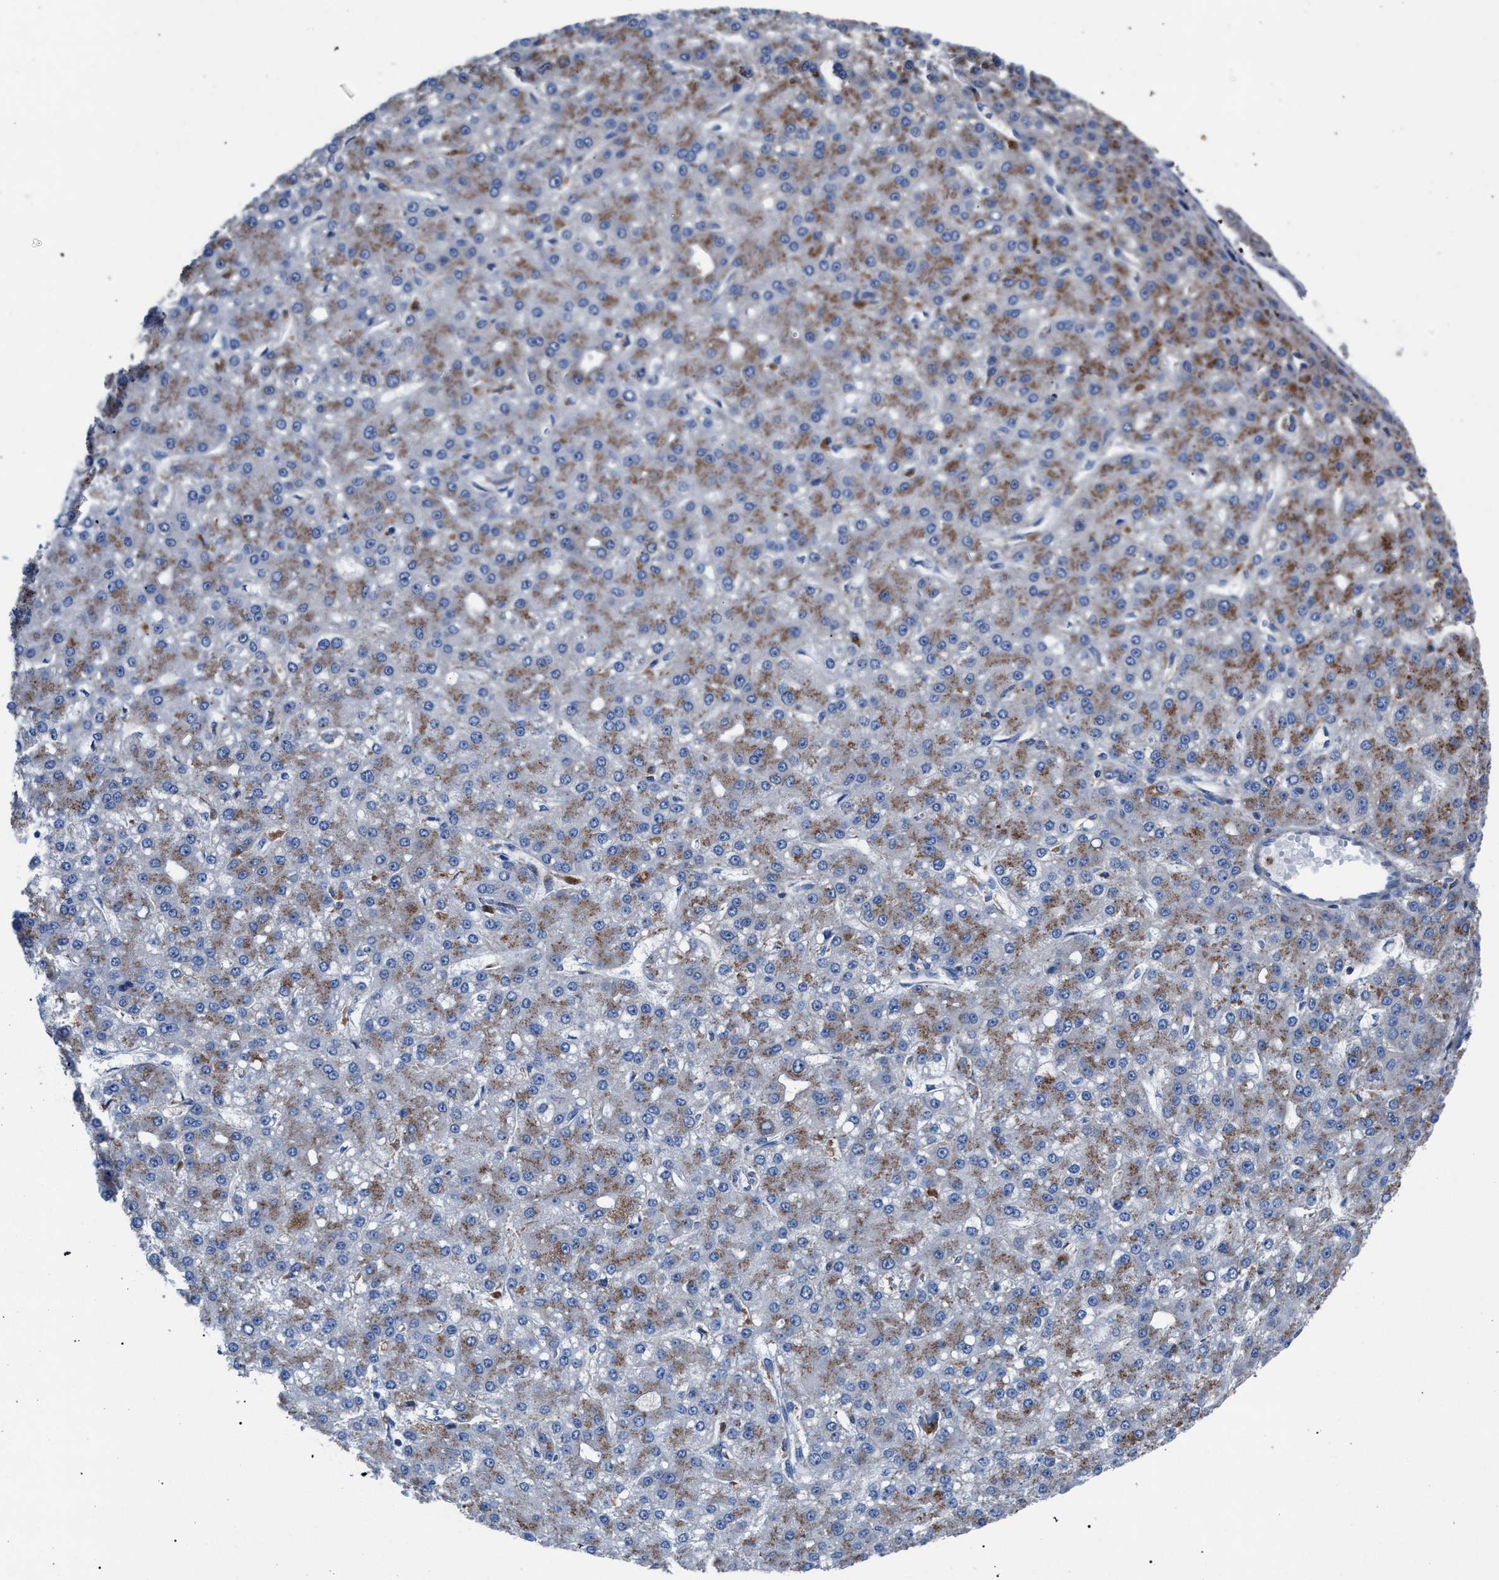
{"staining": {"intensity": "moderate", "quantity": ">75%", "location": "cytoplasmic/membranous"}, "tissue": "liver cancer", "cell_type": "Tumor cells", "image_type": "cancer", "snomed": [{"axis": "morphology", "description": "Carcinoma, Hepatocellular, NOS"}, {"axis": "topography", "description": "Liver"}], "caption": "High-power microscopy captured an immunohistochemistry micrograph of liver cancer, revealing moderate cytoplasmic/membranous staining in approximately >75% of tumor cells.", "gene": "ATP6V0A1", "patient": {"sex": "male", "age": 67}}